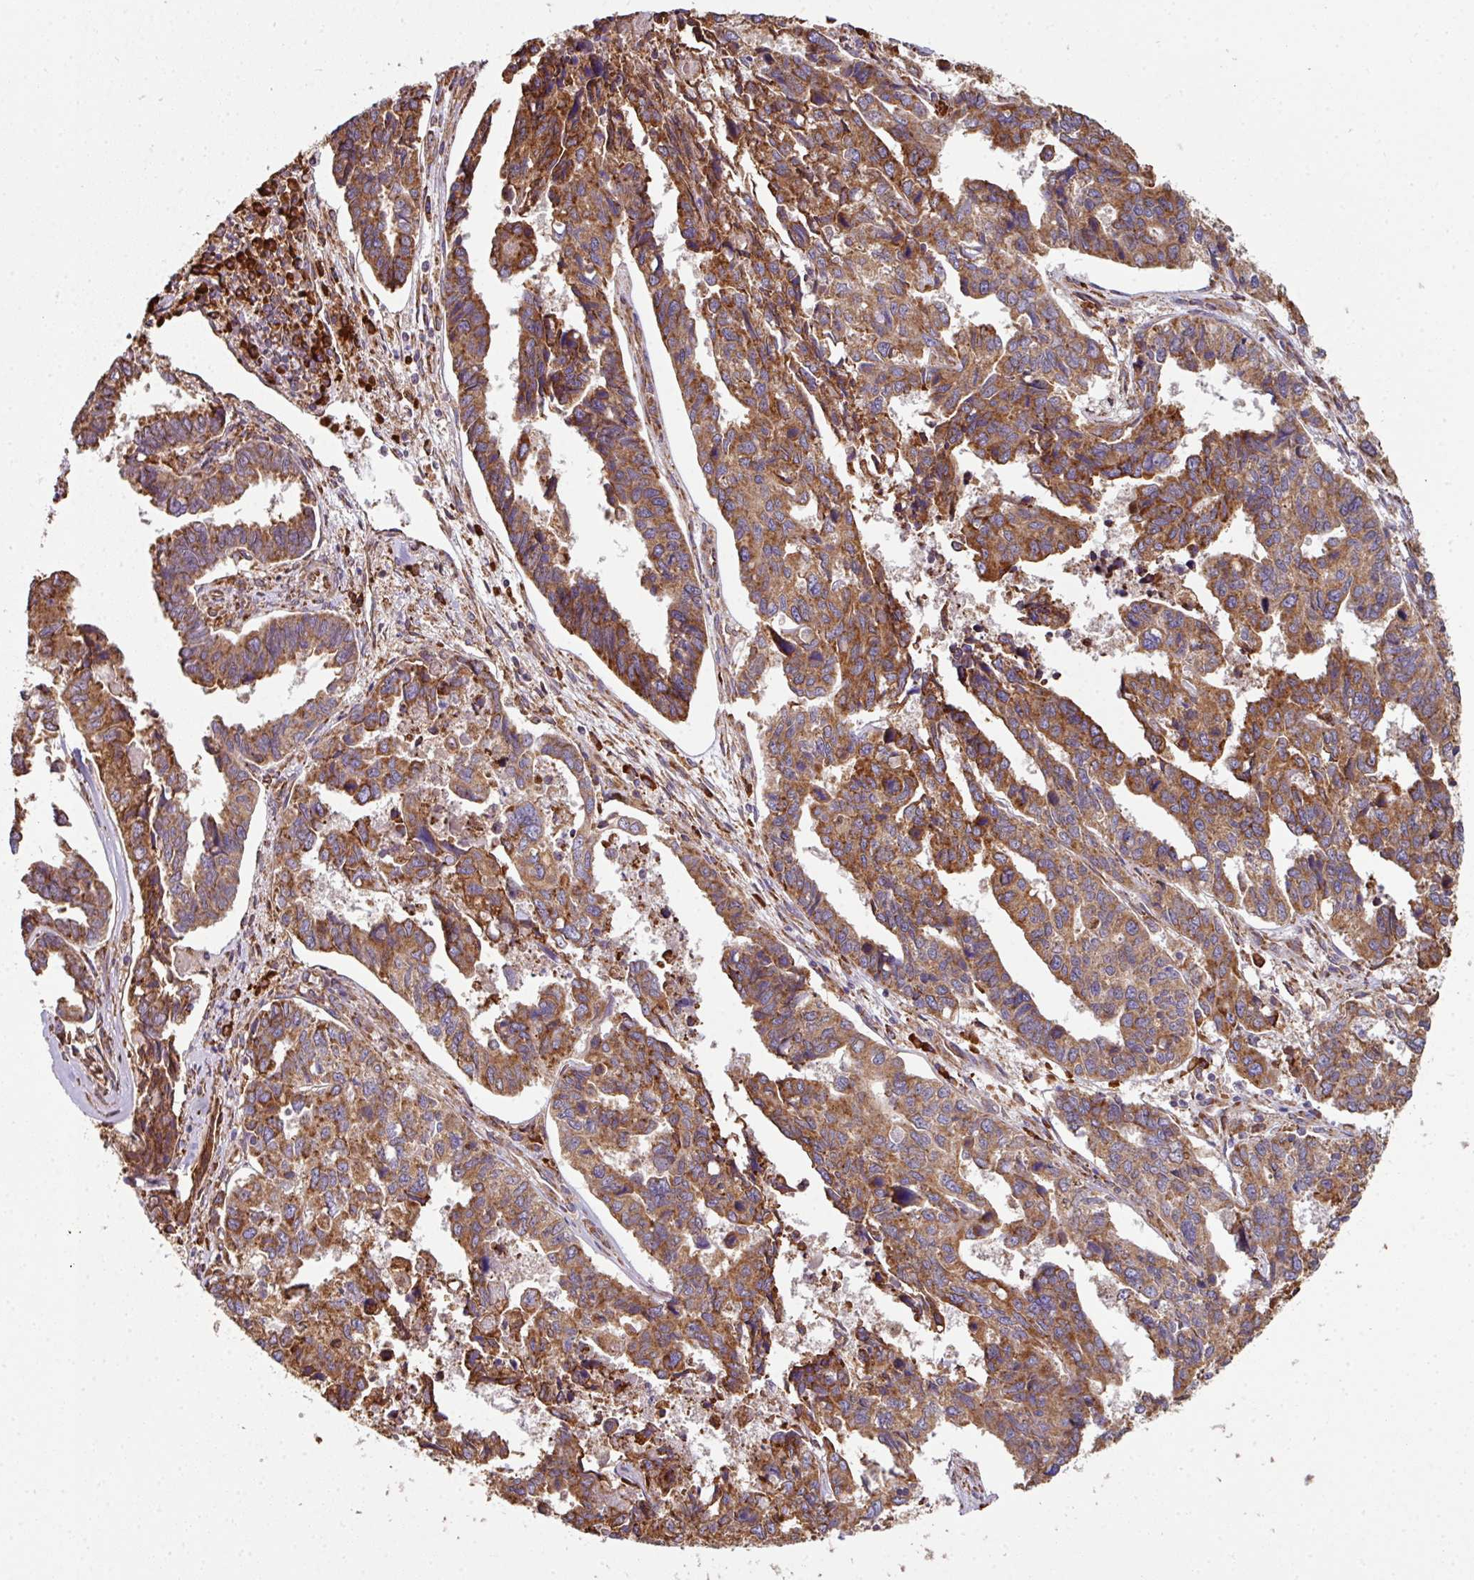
{"staining": {"intensity": "moderate", "quantity": ">75%", "location": "cytoplasmic/membranous"}, "tissue": "endometrial cancer", "cell_type": "Tumor cells", "image_type": "cancer", "snomed": [{"axis": "morphology", "description": "Adenocarcinoma, NOS"}, {"axis": "topography", "description": "Endometrium"}], "caption": "DAB immunohistochemical staining of adenocarcinoma (endometrial) reveals moderate cytoplasmic/membranous protein positivity in approximately >75% of tumor cells.", "gene": "FAT4", "patient": {"sex": "female", "age": 73}}